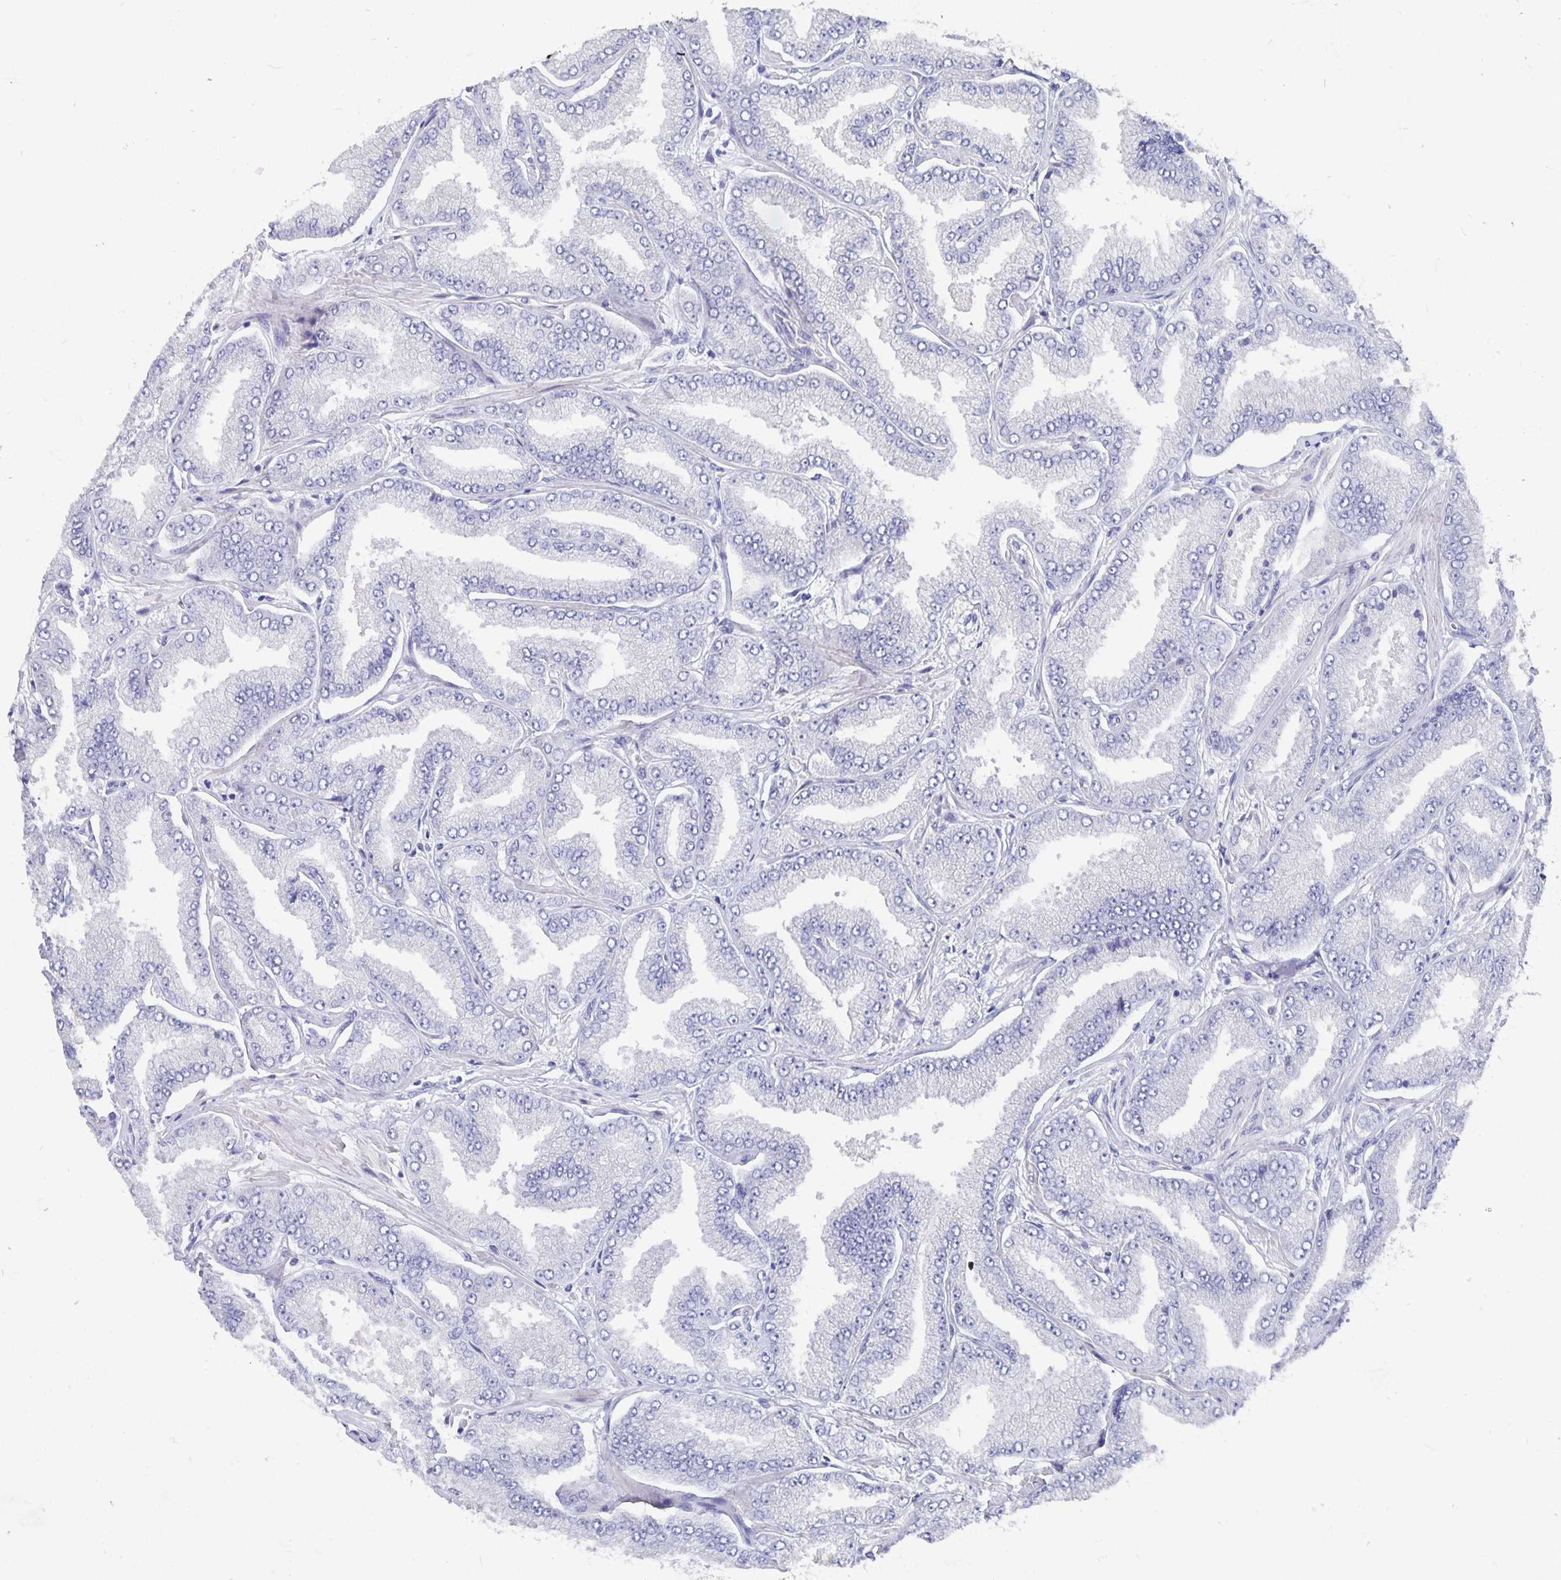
{"staining": {"intensity": "negative", "quantity": "none", "location": "none"}, "tissue": "prostate cancer", "cell_type": "Tumor cells", "image_type": "cancer", "snomed": [{"axis": "morphology", "description": "Adenocarcinoma, Low grade"}, {"axis": "topography", "description": "Prostate"}], "caption": "High power microscopy photomicrograph of an immunohistochemistry (IHC) micrograph of prostate low-grade adenocarcinoma, revealing no significant staining in tumor cells.", "gene": "SMOC1", "patient": {"sex": "male", "age": 55}}